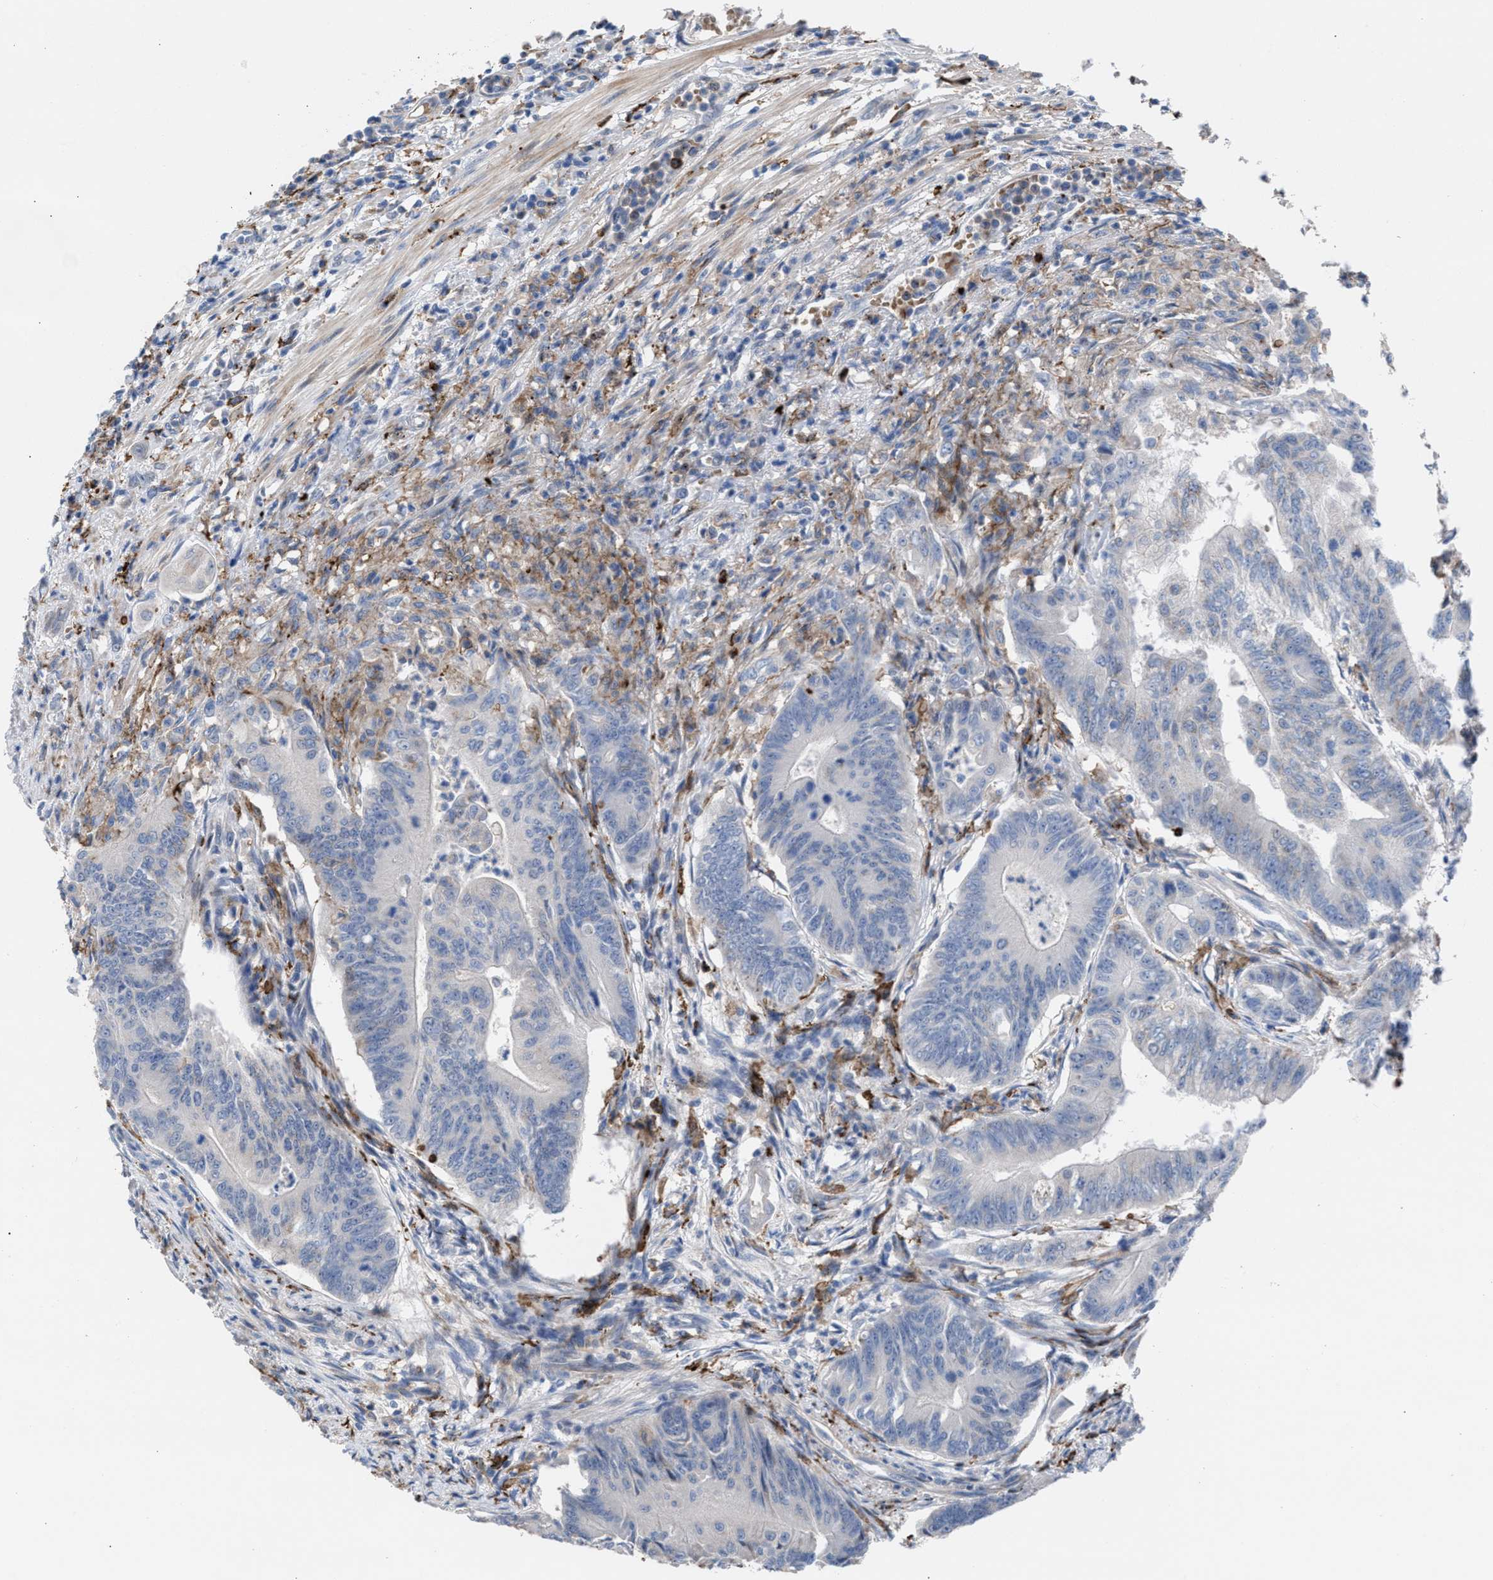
{"staining": {"intensity": "negative", "quantity": "none", "location": "none"}, "tissue": "colorectal cancer", "cell_type": "Tumor cells", "image_type": "cancer", "snomed": [{"axis": "morphology", "description": "Adenoma, NOS"}, {"axis": "morphology", "description": "Adenocarcinoma, NOS"}, {"axis": "topography", "description": "Colon"}], "caption": "Immunohistochemistry micrograph of adenoma (colorectal) stained for a protein (brown), which demonstrates no staining in tumor cells.", "gene": "SLC47A1", "patient": {"sex": "male", "age": 79}}